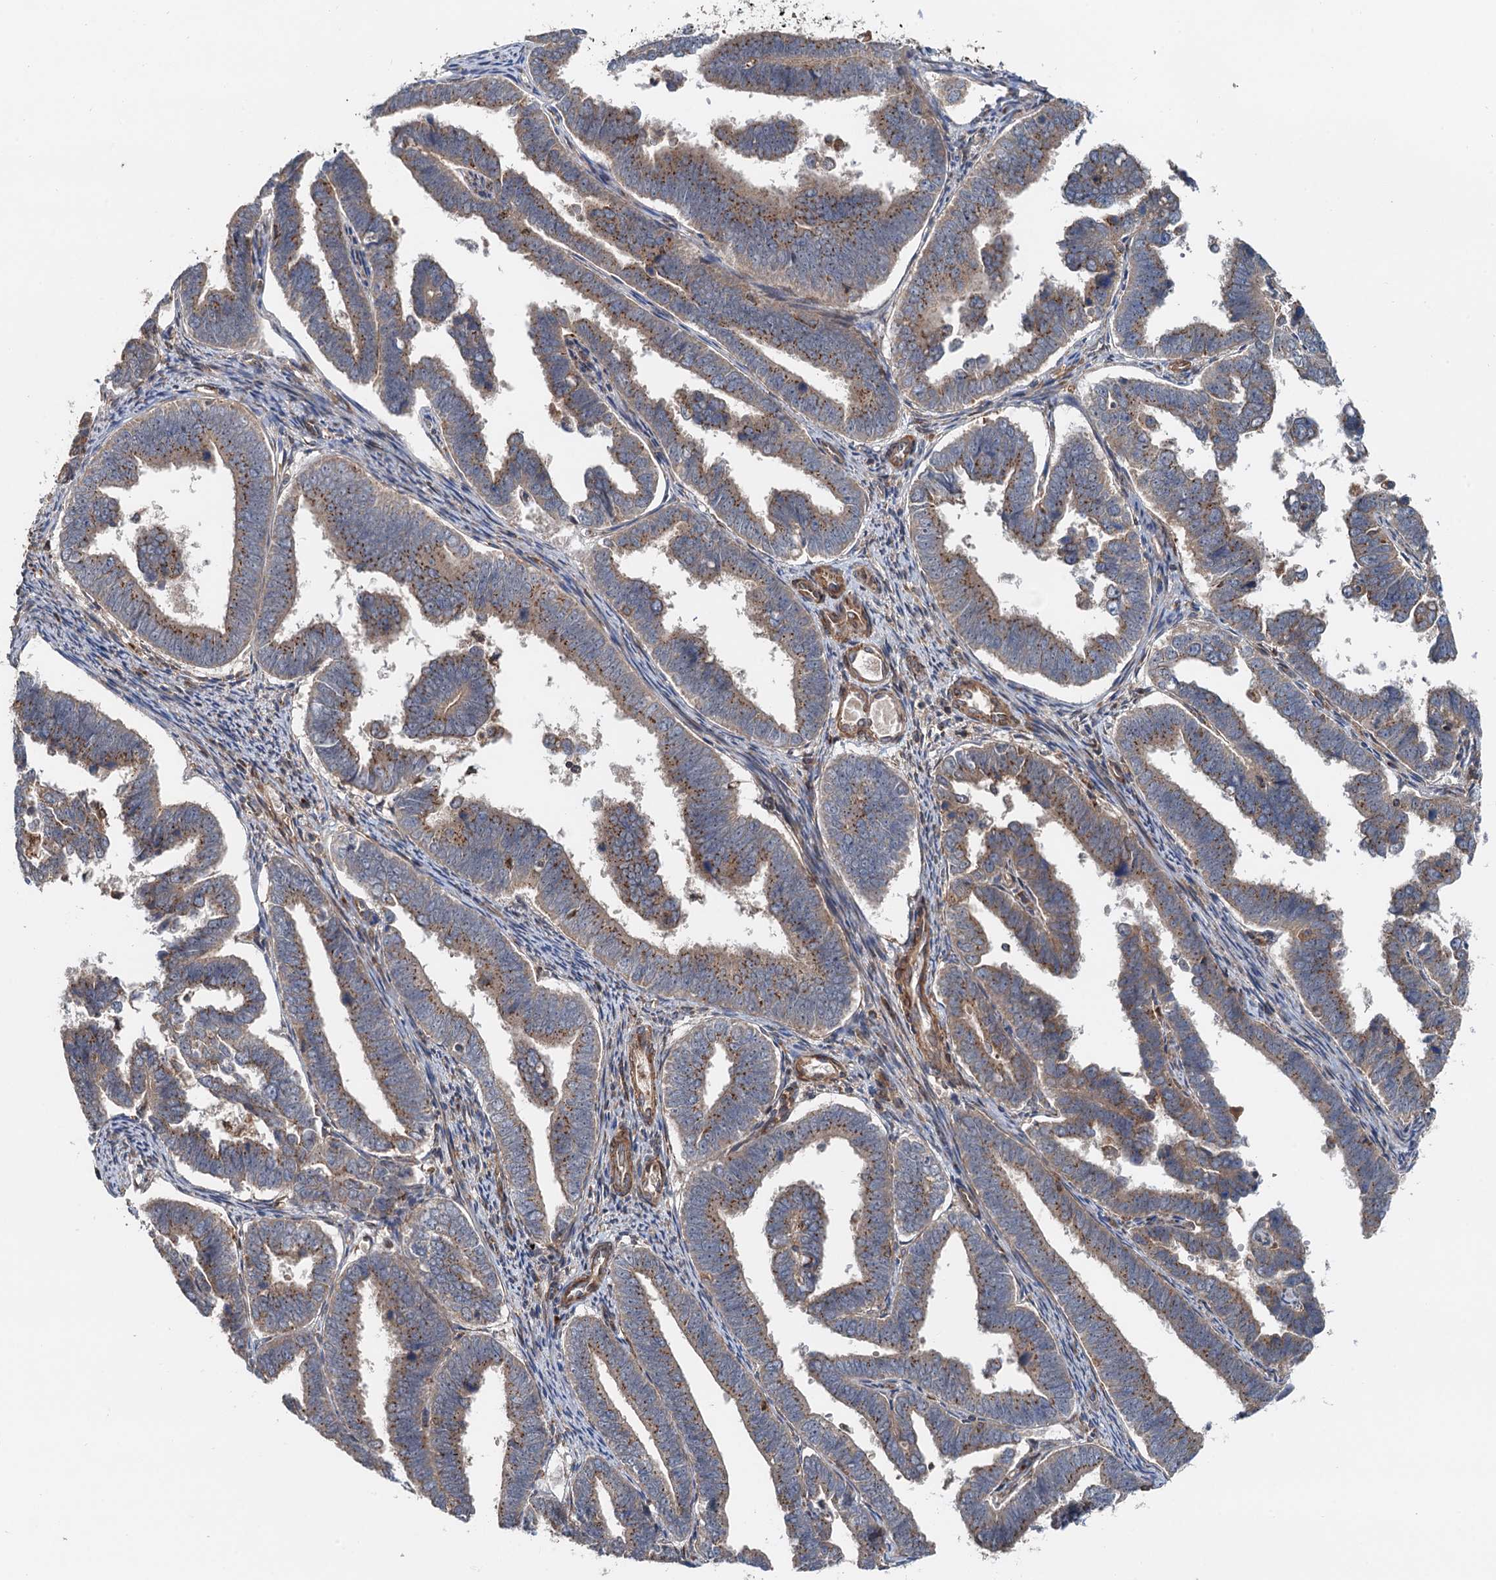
{"staining": {"intensity": "moderate", "quantity": "25%-75%", "location": "cytoplasmic/membranous"}, "tissue": "endometrial cancer", "cell_type": "Tumor cells", "image_type": "cancer", "snomed": [{"axis": "morphology", "description": "Adenocarcinoma, NOS"}, {"axis": "topography", "description": "Endometrium"}], "caption": "Immunohistochemistry (IHC) micrograph of human endometrial cancer stained for a protein (brown), which exhibits medium levels of moderate cytoplasmic/membranous positivity in about 25%-75% of tumor cells.", "gene": "ANKRD26", "patient": {"sex": "female", "age": 75}}